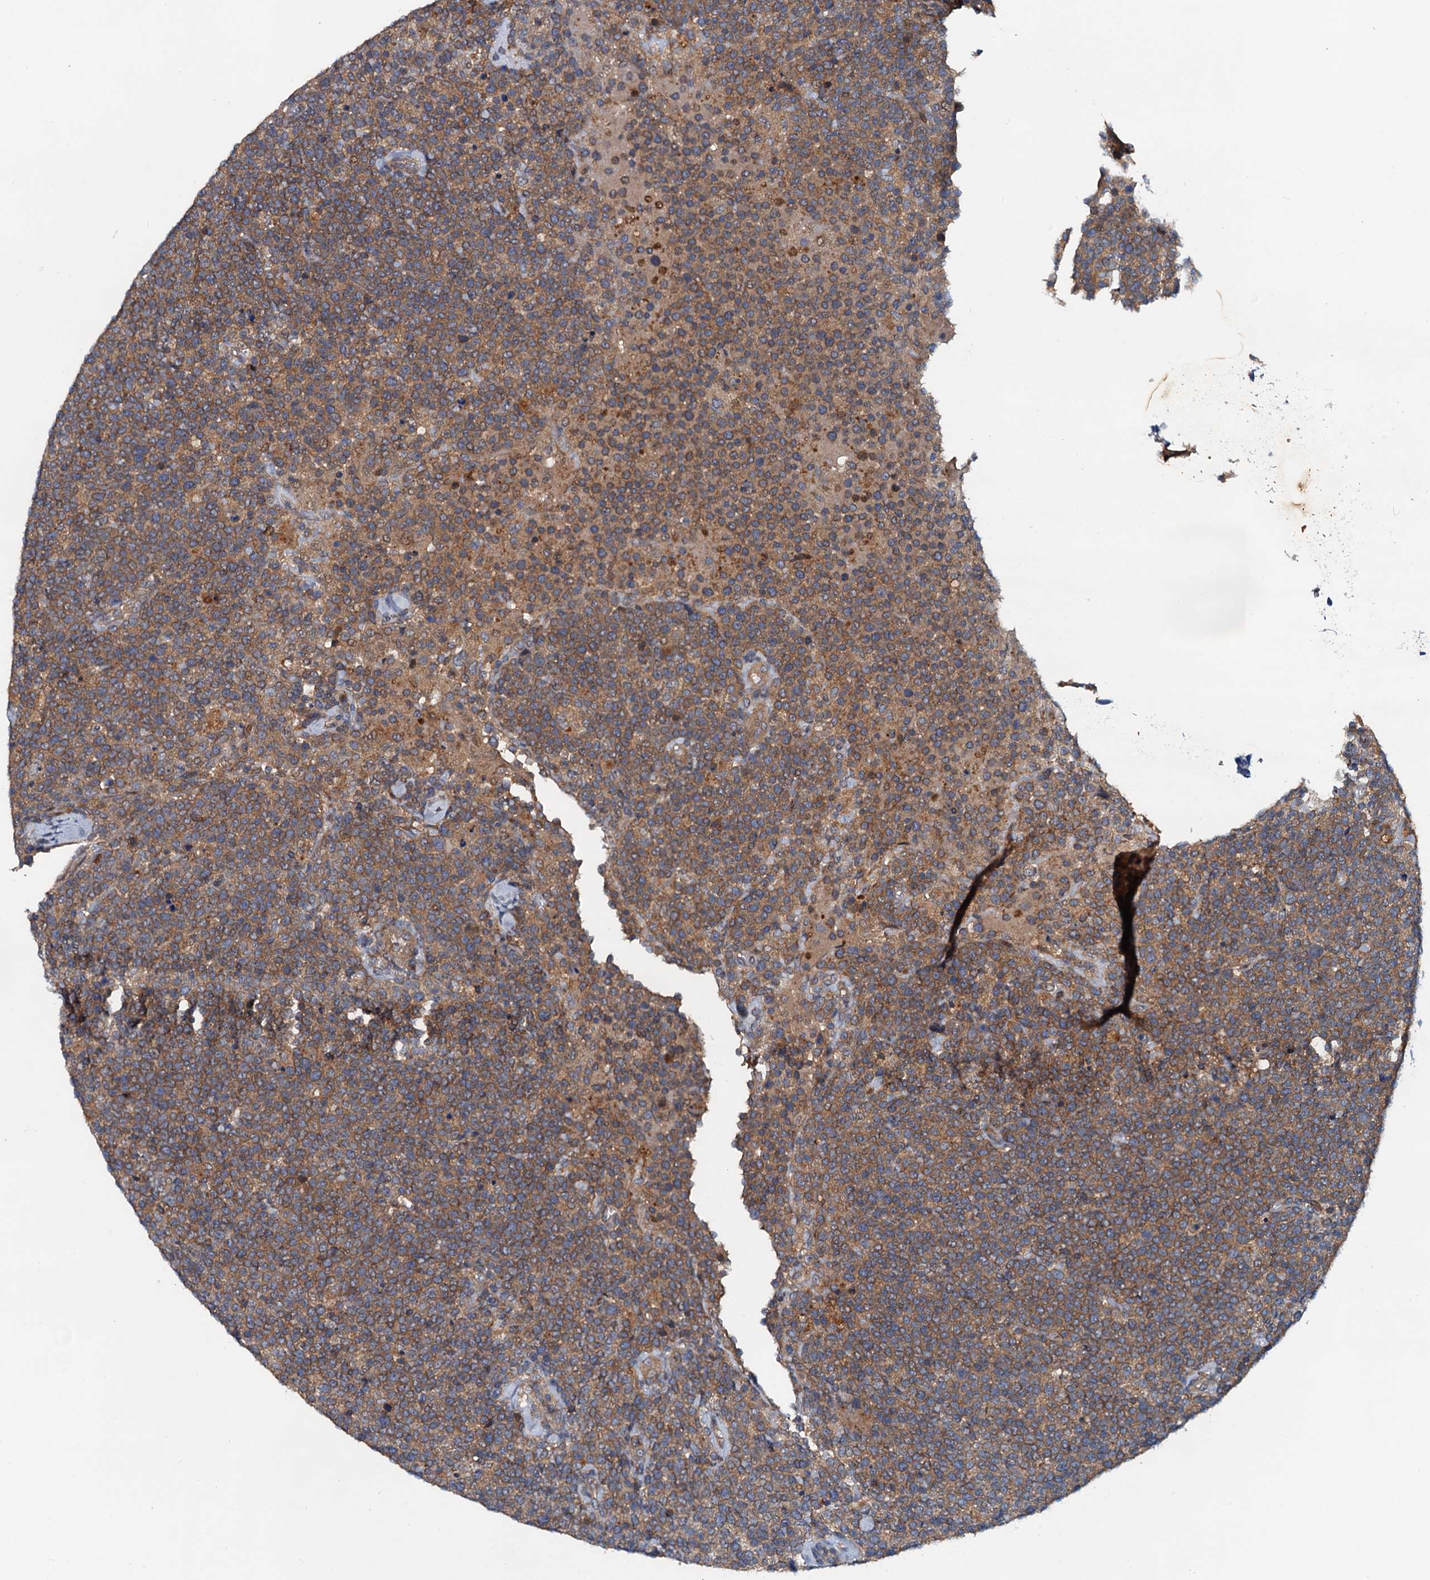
{"staining": {"intensity": "moderate", "quantity": ">75%", "location": "cytoplasmic/membranous"}, "tissue": "lymphoma", "cell_type": "Tumor cells", "image_type": "cancer", "snomed": [{"axis": "morphology", "description": "Malignant lymphoma, non-Hodgkin's type, High grade"}, {"axis": "topography", "description": "Lymph node"}], "caption": "Immunohistochemical staining of human lymphoma shows moderate cytoplasmic/membranous protein positivity in about >75% of tumor cells.", "gene": "EFL1", "patient": {"sex": "male", "age": 61}}